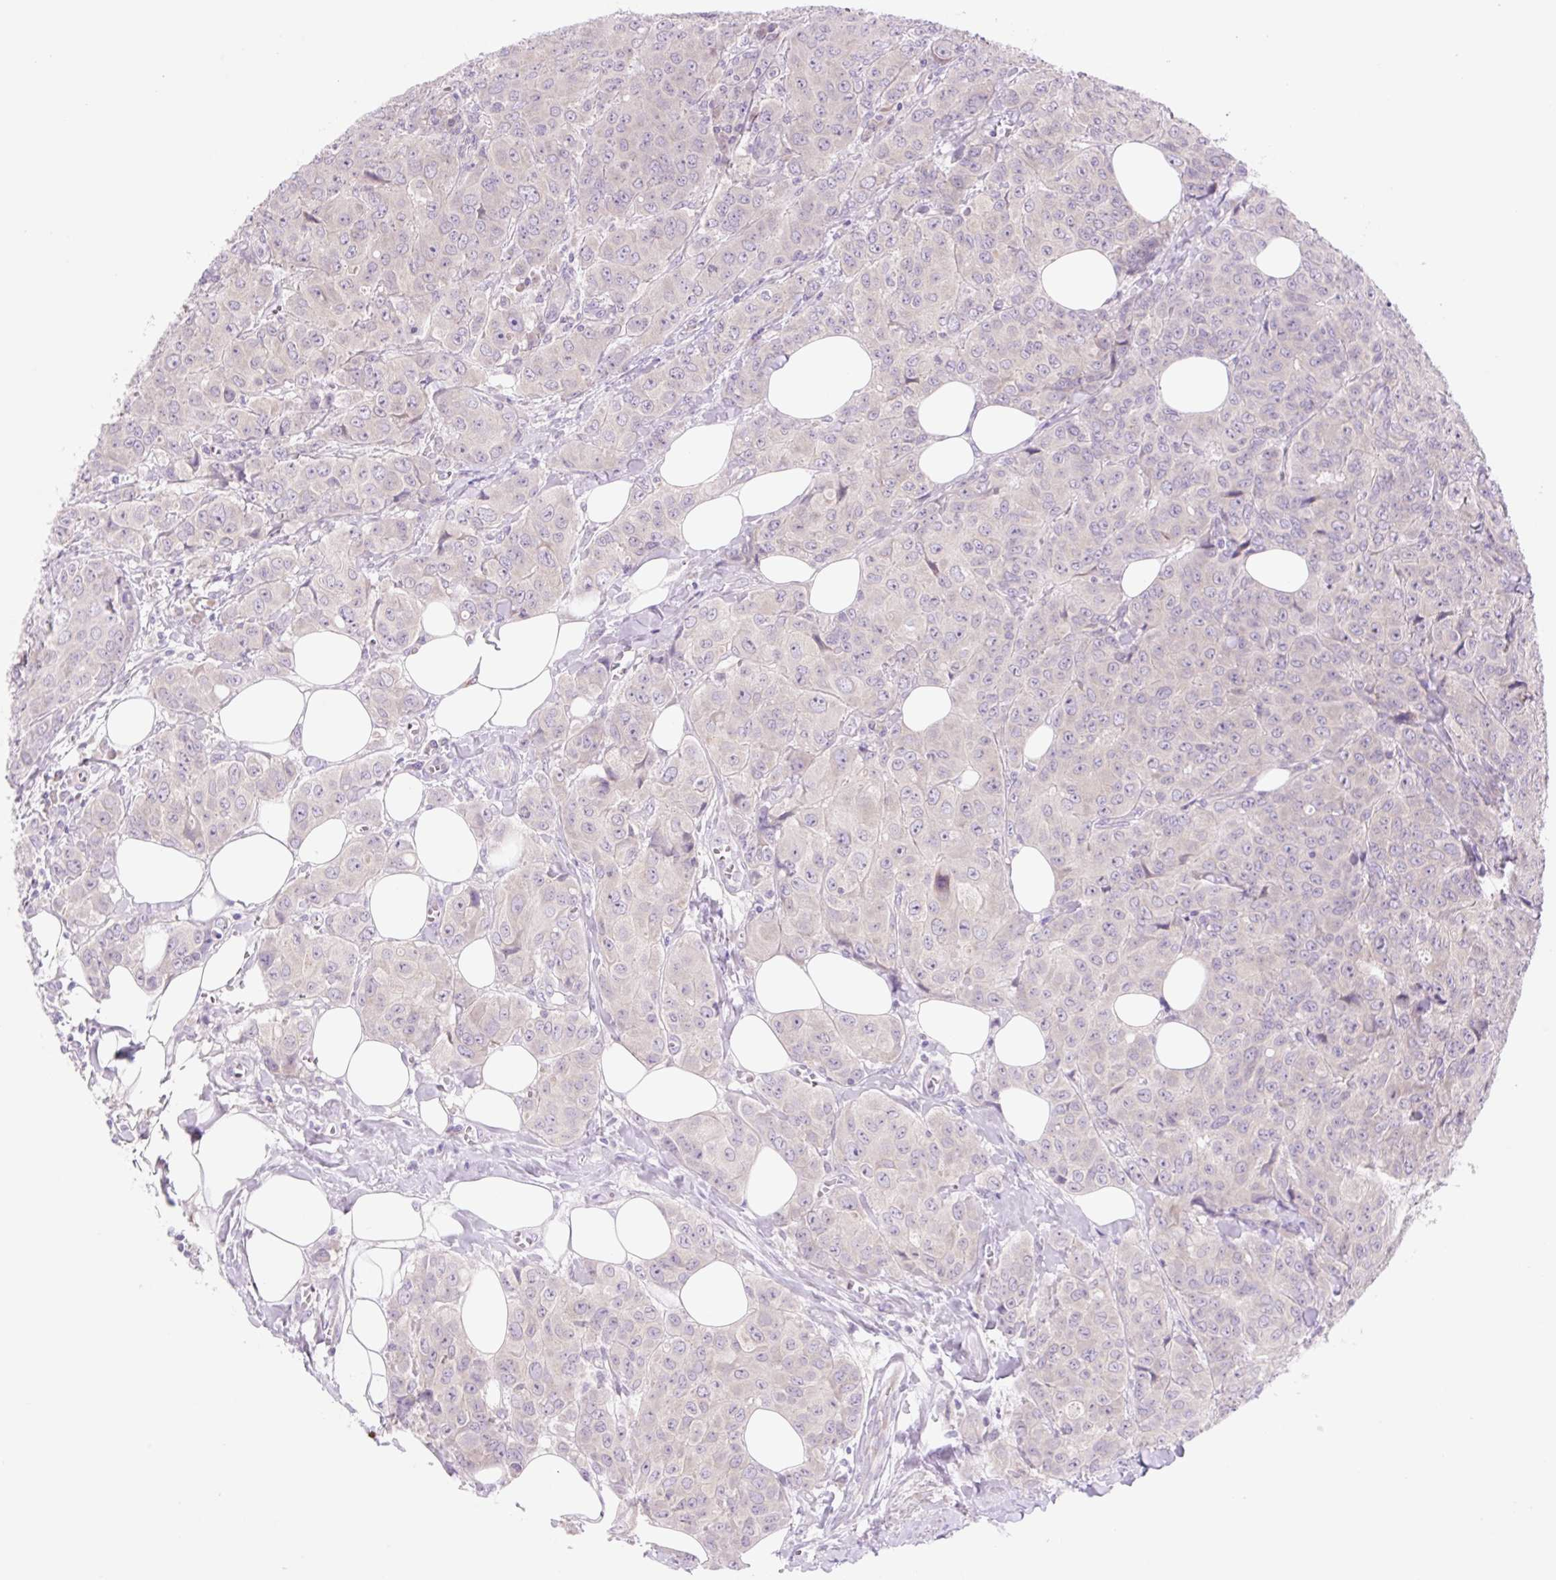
{"staining": {"intensity": "negative", "quantity": "none", "location": "none"}, "tissue": "breast cancer", "cell_type": "Tumor cells", "image_type": "cancer", "snomed": [{"axis": "morphology", "description": "Duct carcinoma"}, {"axis": "topography", "description": "Breast"}], "caption": "Tumor cells are negative for protein expression in human breast infiltrating ductal carcinoma.", "gene": "CELF6", "patient": {"sex": "female", "age": 43}}